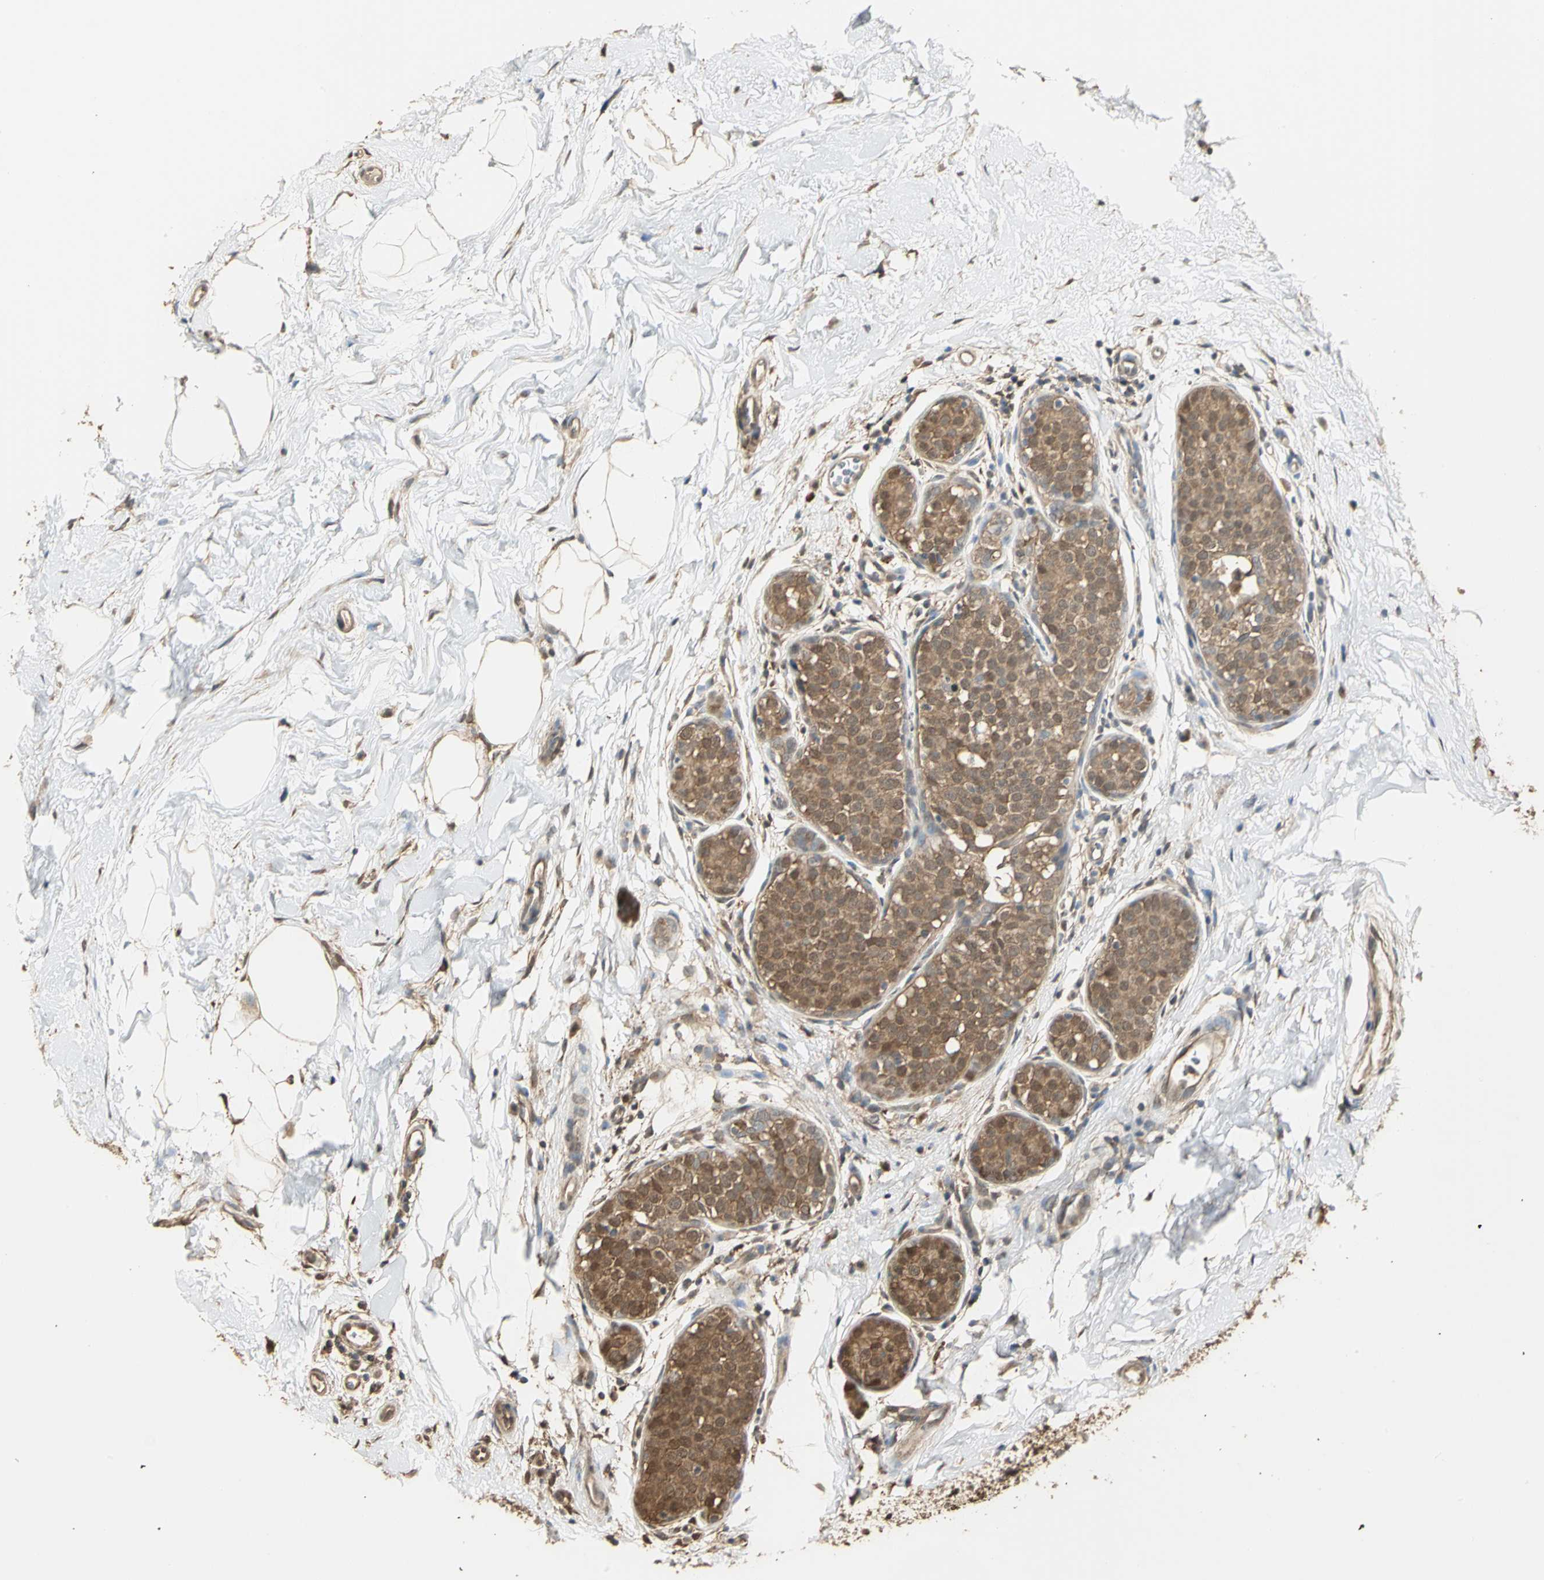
{"staining": {"intensity": "moderate", "quantity": ">75%", "location": "cytoplasmic/membranous,nuclear"}, "tissue": "breast cancer", "cell_type": "Tumor cells", "image_type": "cancer", "snomed": [{"axis": "morphology", "description": "Lobular carcinoma, in situ"}, {"axis": "morphology", "description": "Lobular carcinoma"}, {"axis": "topography", "description": "Breast"}], "caption": "A high-resolution micrograph shows immunohistochemistry (IHC) staining of breast cancer (lobular carcinoma in situ), which reveals moderate cytoplasmic/membranous and nuclear expression in approximately >75% of tumor cells.", "gene": "PARK7", "patient": {"sex": "female", "age": 41}}